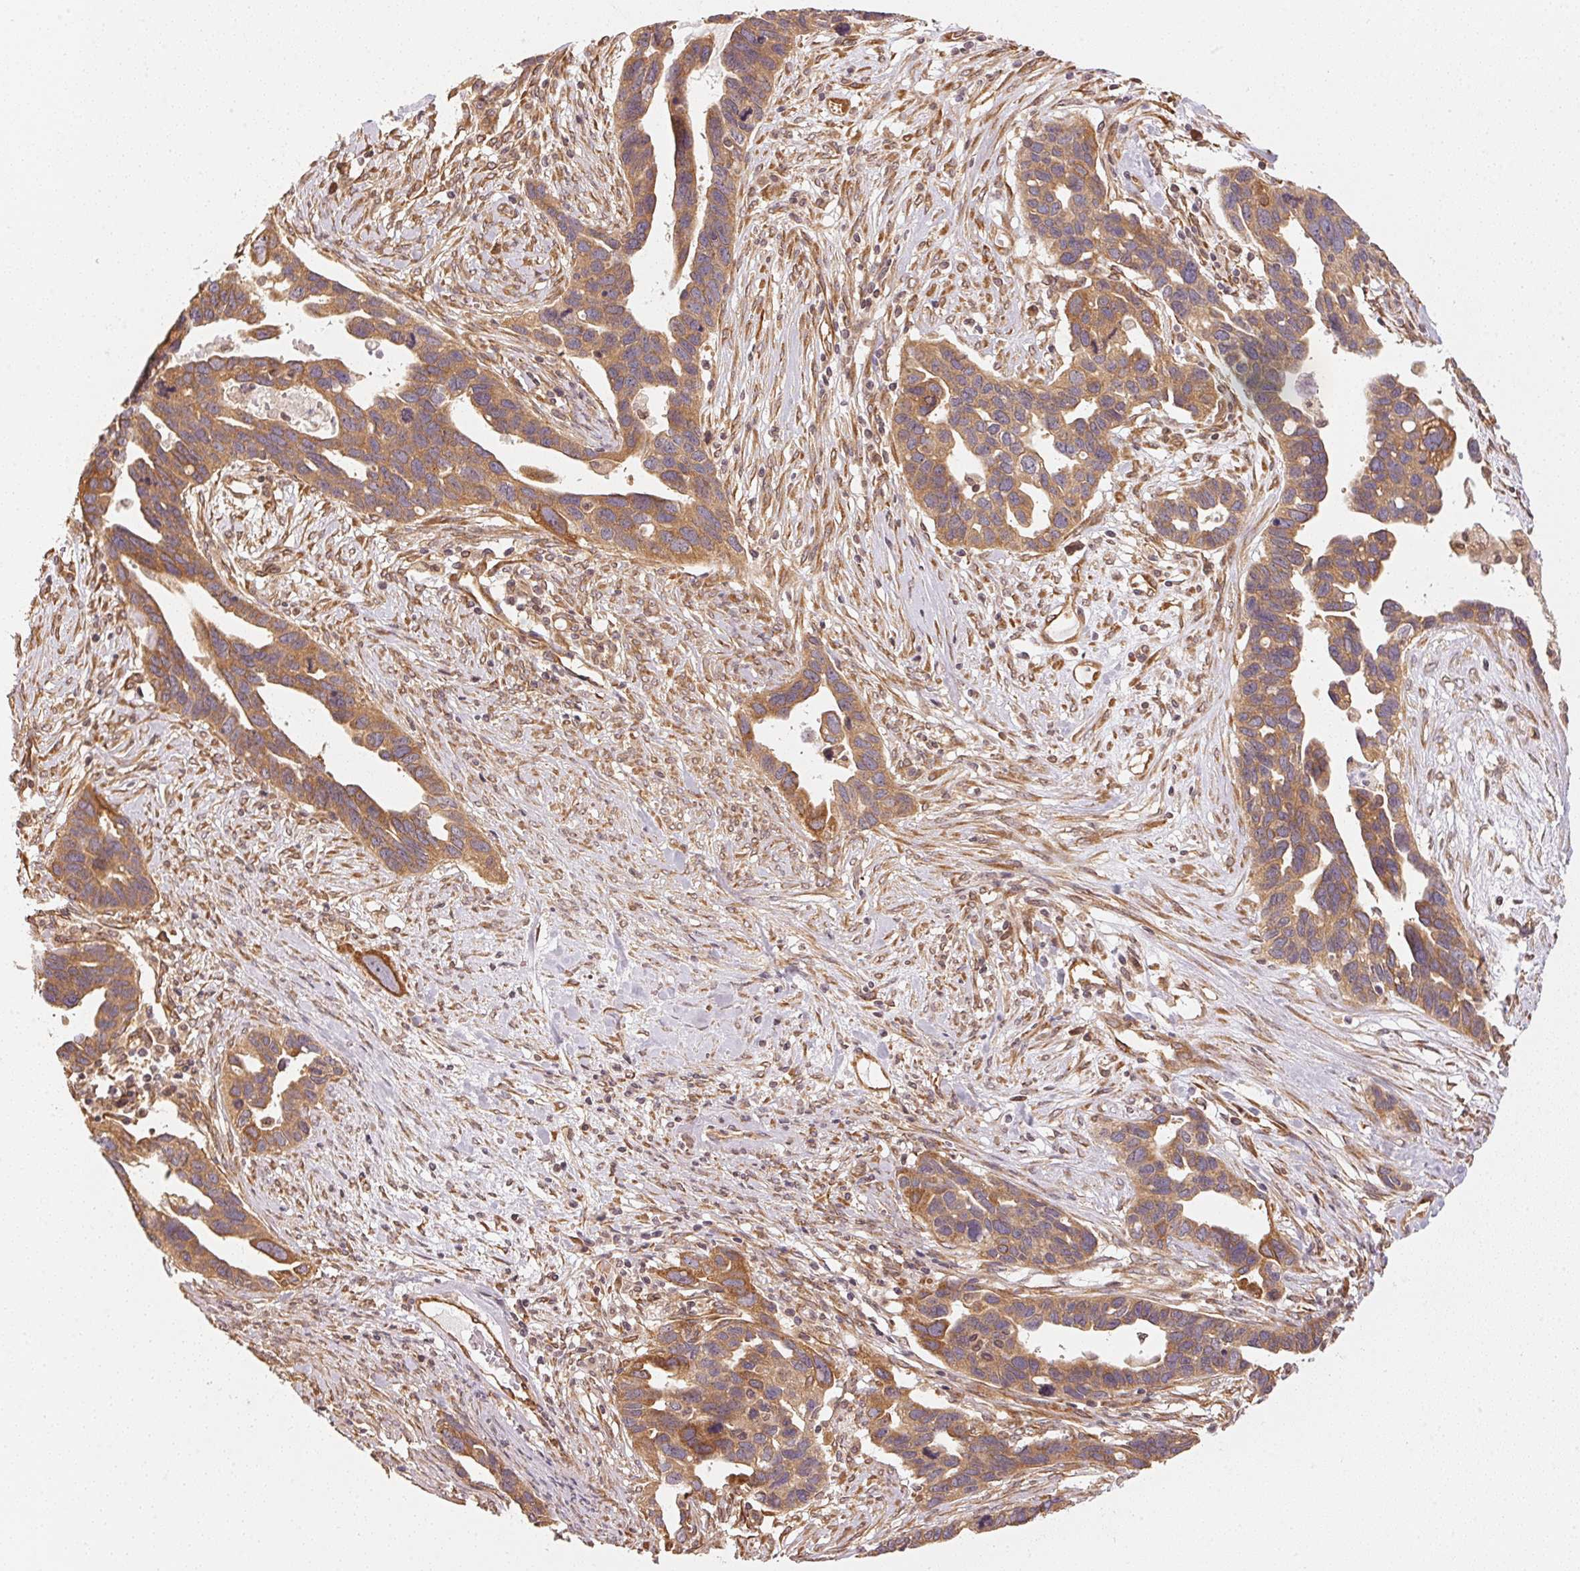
{"staining": {"intensity": "moderate", "quantity": ">75%", "location": "cytoplasmic/membranous"}, "tissue": "ovarian cancer", "cell_type": "Tumor cells", "image_type": "cancer", "snomed": [{"axis": "morphology", "description": "Cystadenocarcinoma, serous, NOS"}, {"axis": "topography", "description": "Ovary"}], "caption": "Immunohistochemical staining of human ovarian cancer (serous cystadenocarcinoma) displays medium levels of moderate cytoplasmic/membranous expression in approximately >75% of tumor cells.", "gene": "STRN4", "patient": {"sex": "female", "age": 54}}